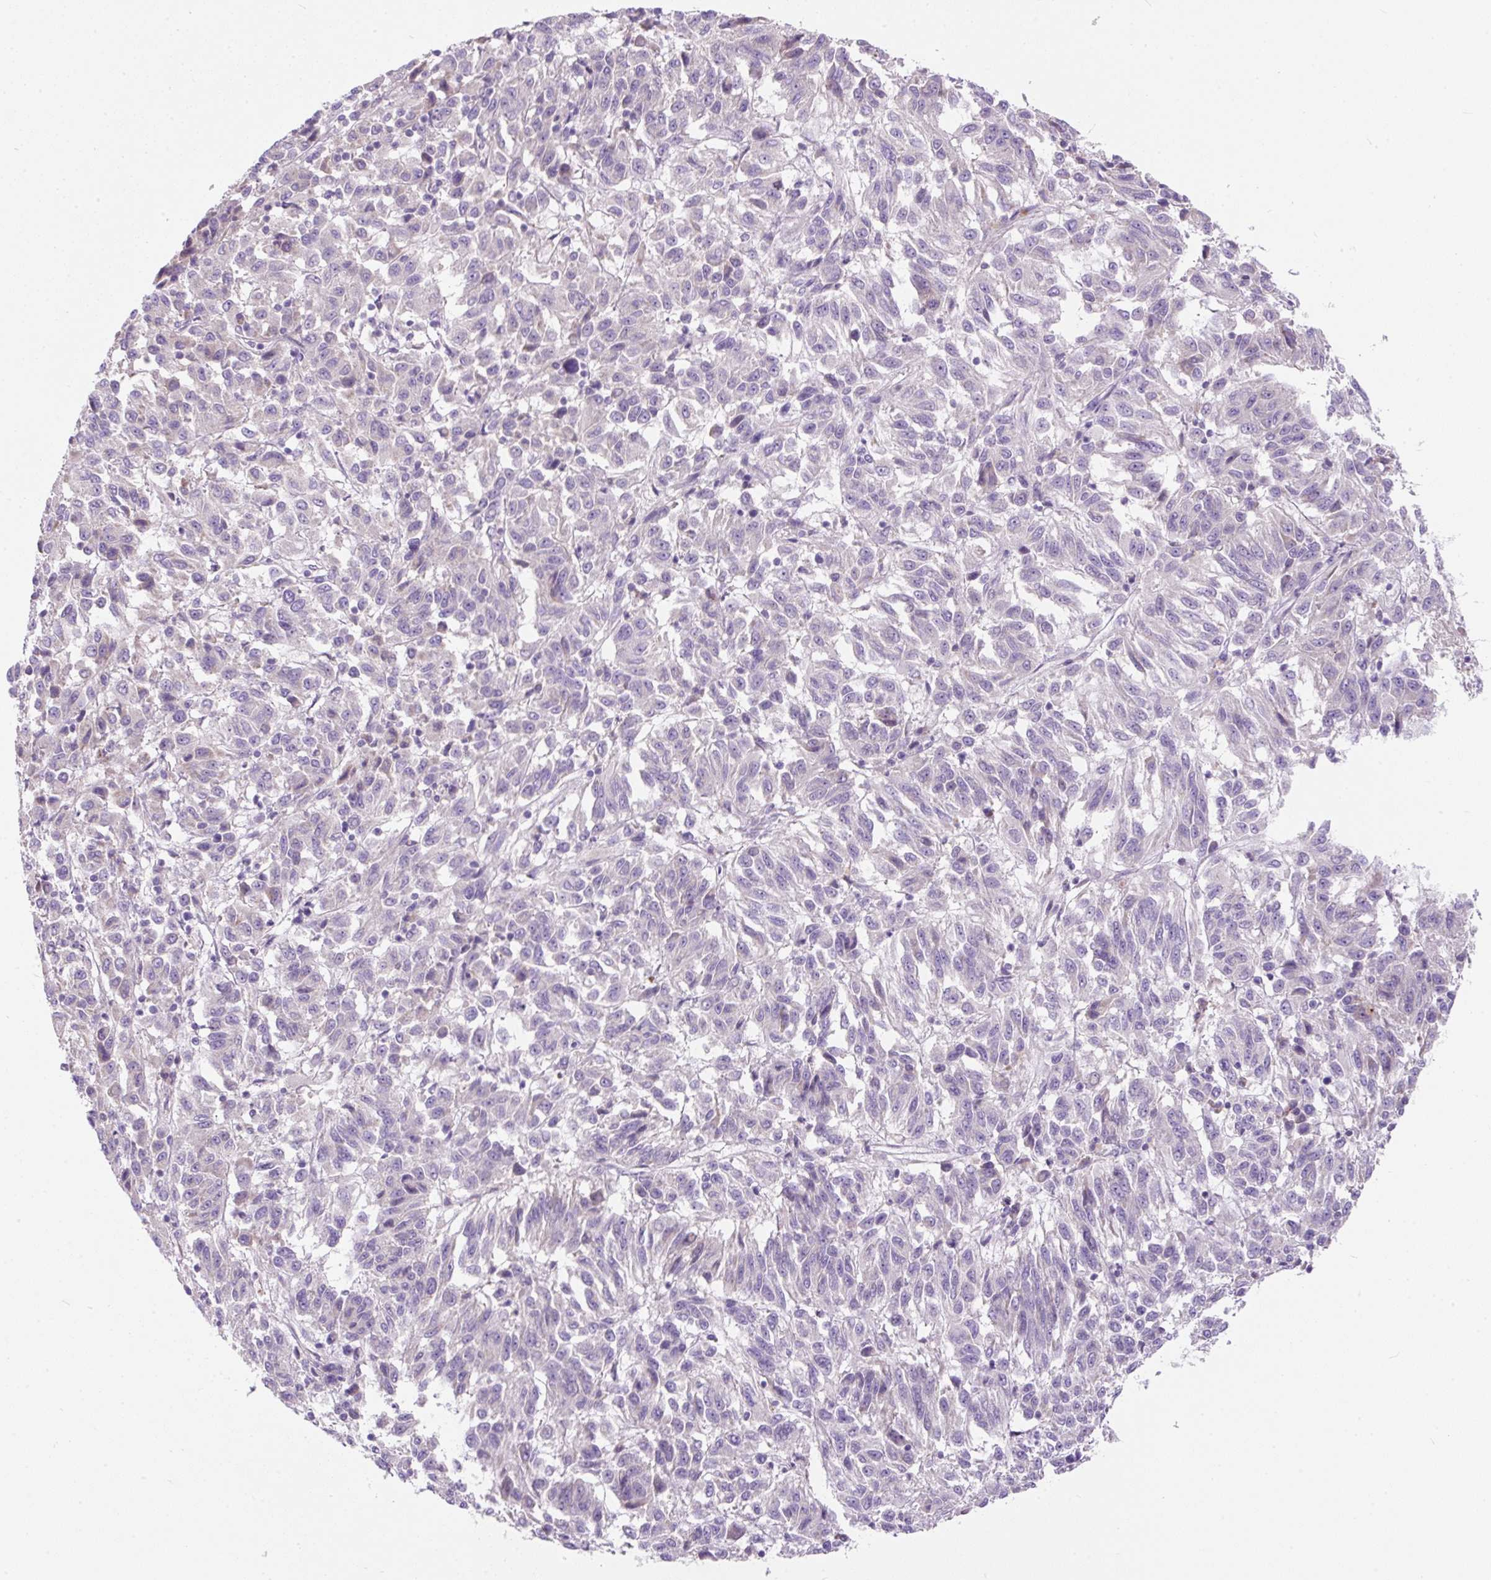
{"staining": {"intensity": "negative", "quantity": "none", "location": "none"}, "tissue": "melanoma", "cell_type": "Tumor cells", "image_type": "cancer", "snomed": [{"axis": "morphology", "description": "Malignant melanoma, Metastatic site"}, {"axis": "topography", "description": "Lung"}], "caption": "Tumor cells are negative for brown protein staining in malignant melanoma (metastatic site).", "gene": "SUSD5", "patient": {"sex": "male", "age": 64}}